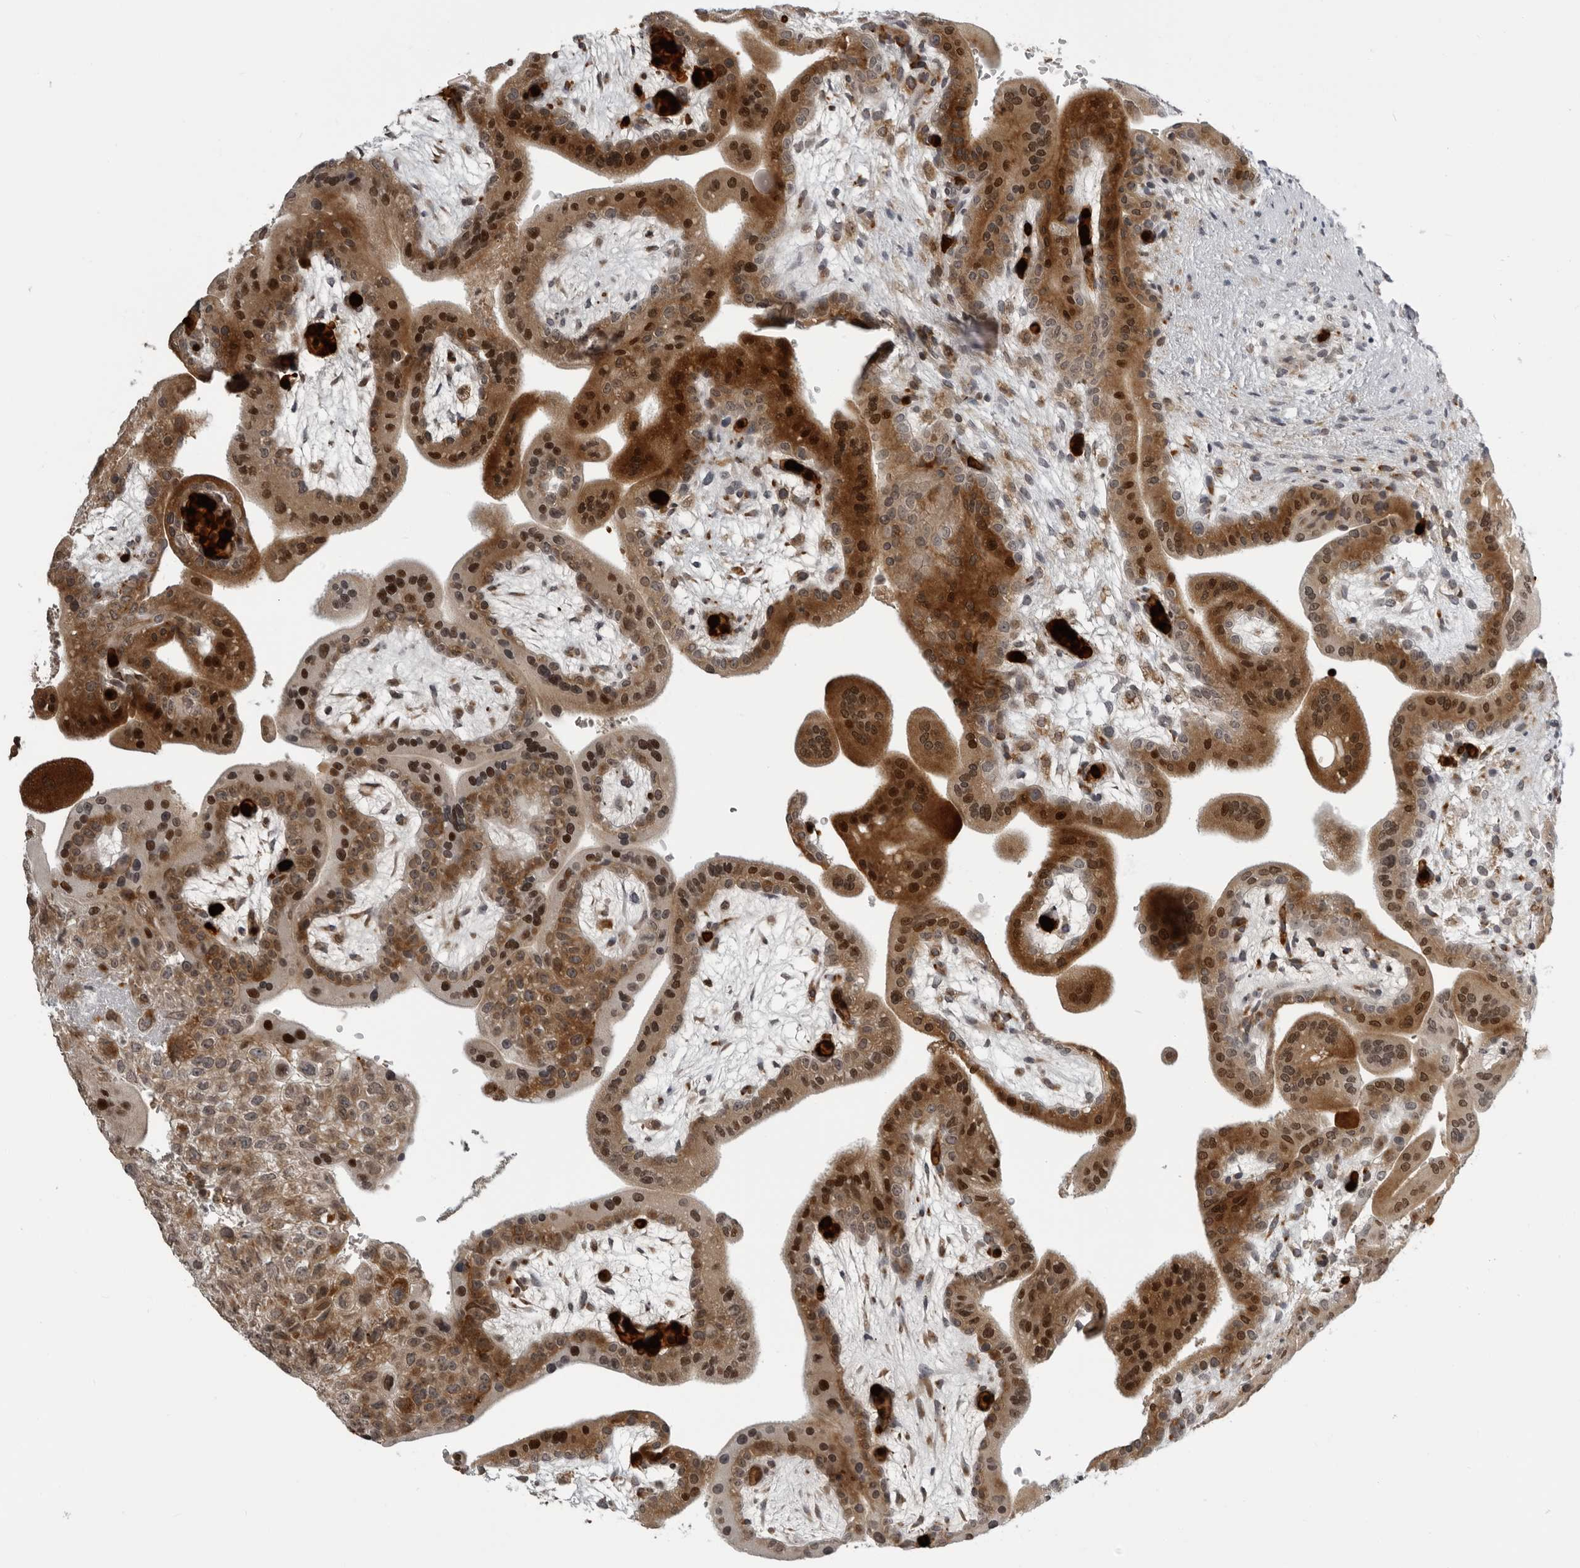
{"staining": {"intensity": "strong", "quantity": ">75%", "location": "cytoplasmic/membranous"}, "tissue": "placenta", "cell_type": "Decidual cells", "image_type": "normal", "snomed": [{"axis": "morphology", "description": "Normal tissue, NOS"}, {"axis": "topography", "description": "Placenta"}], "caption": "Immunohistochemistry (IHC) of normal human placenta reveals high levels of strong cytoplasmic/membranous staining in approximately >75% of decidual cells.", "gene": "THOP1", "patient": {"sex": "female", "age": 35}}